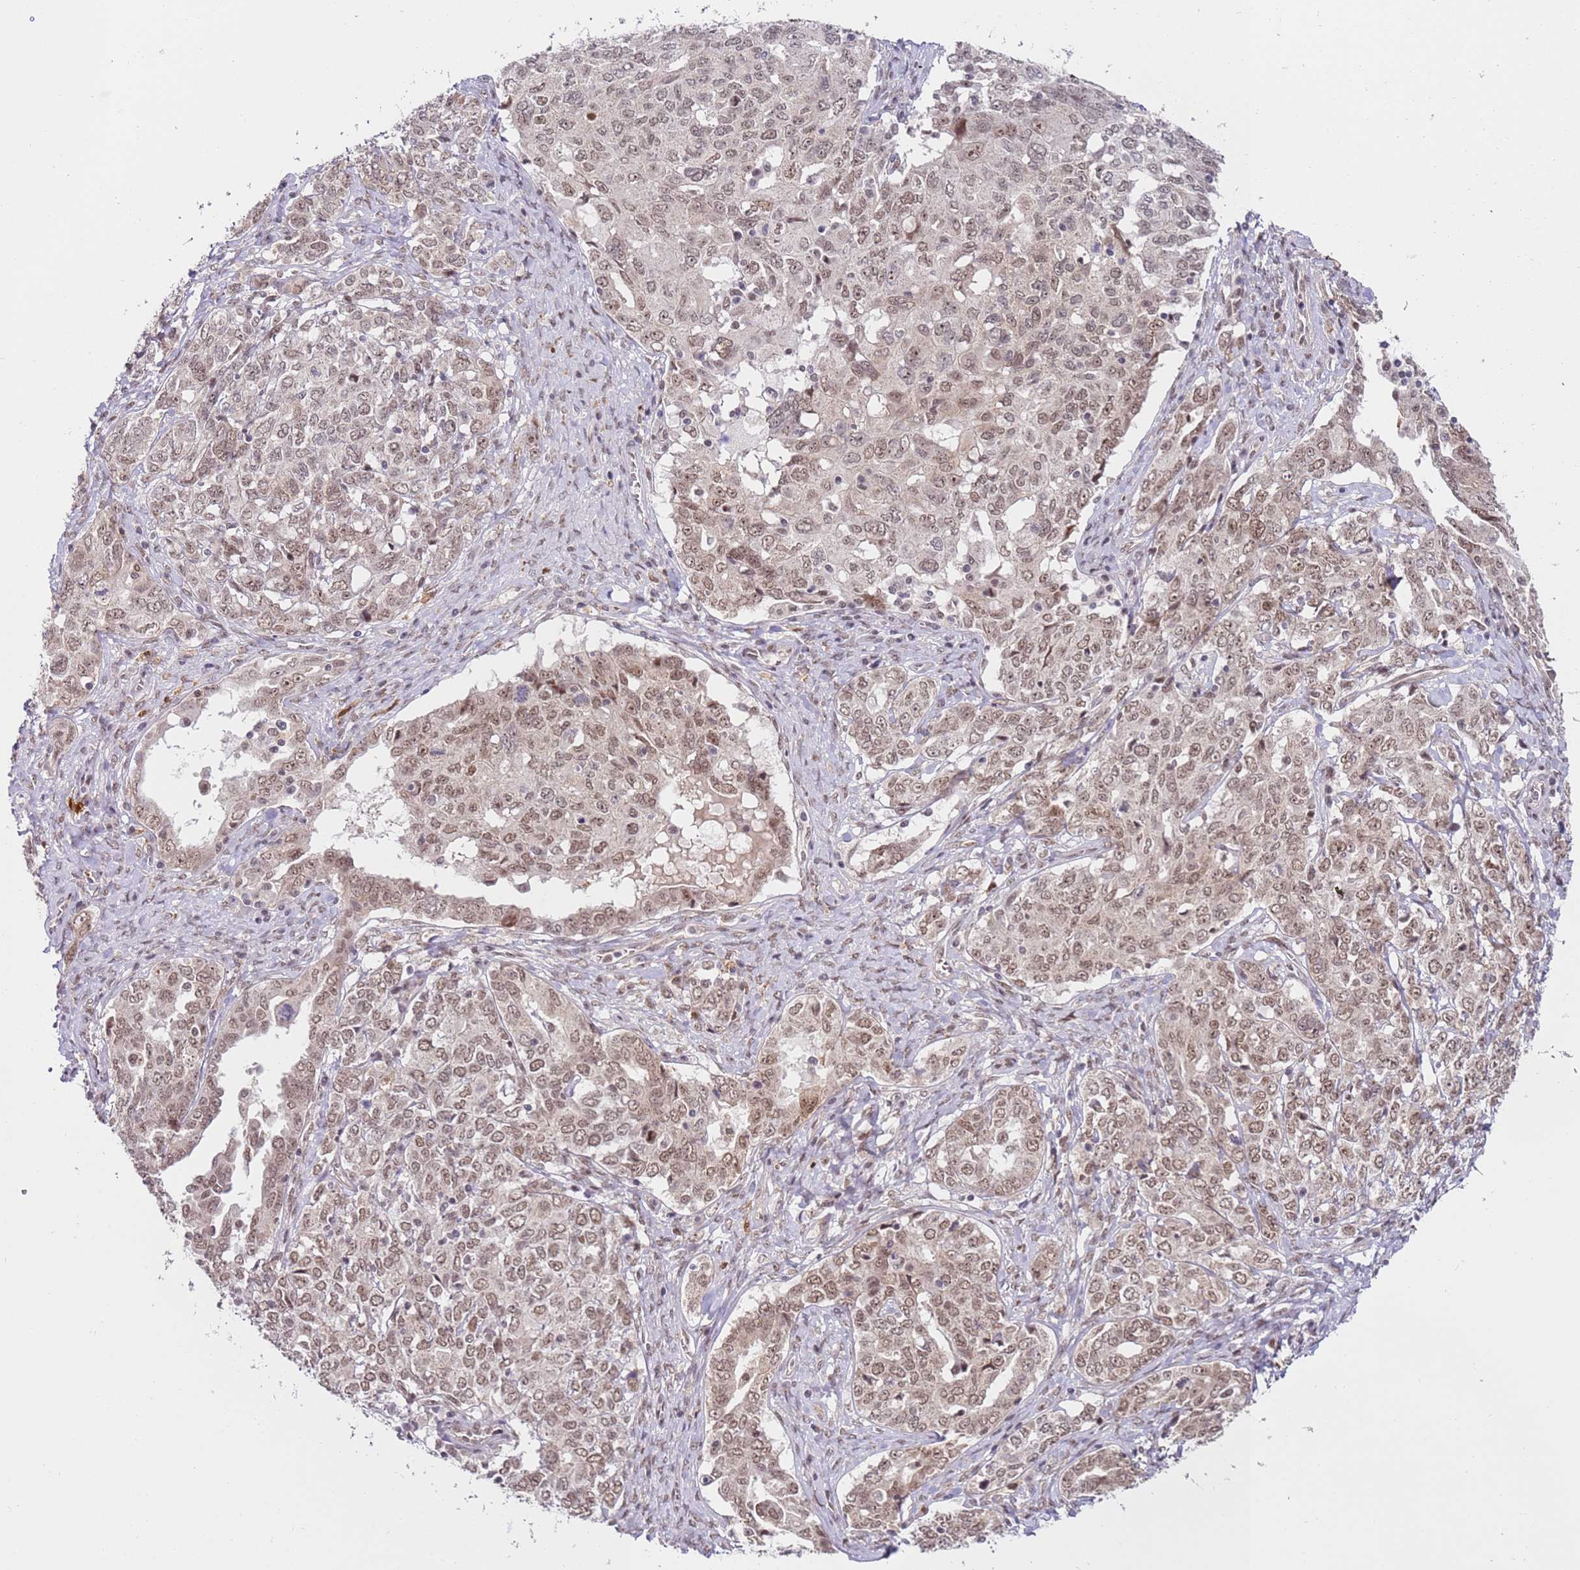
{"staining": {"intensity": "moderate", "quantity": "25%-75%", "location": "nuclear"}, "tissue": "ovarian cancer", "cell_type": "Tumor cells", "image_type": "cancer", "snomed": [{"axis": "morphology", "description": "Carcinoma, endometroid"}, {"axis": "topography", "description": "Ovary"}], "caption": "This is a micrograph of immunohistochemistry staining of ovarian cancer, which shows moderate expression in the nuclear of tumor cells.", "gene": "LGALSL", "patient": {"sex": "female", "age": 62}}